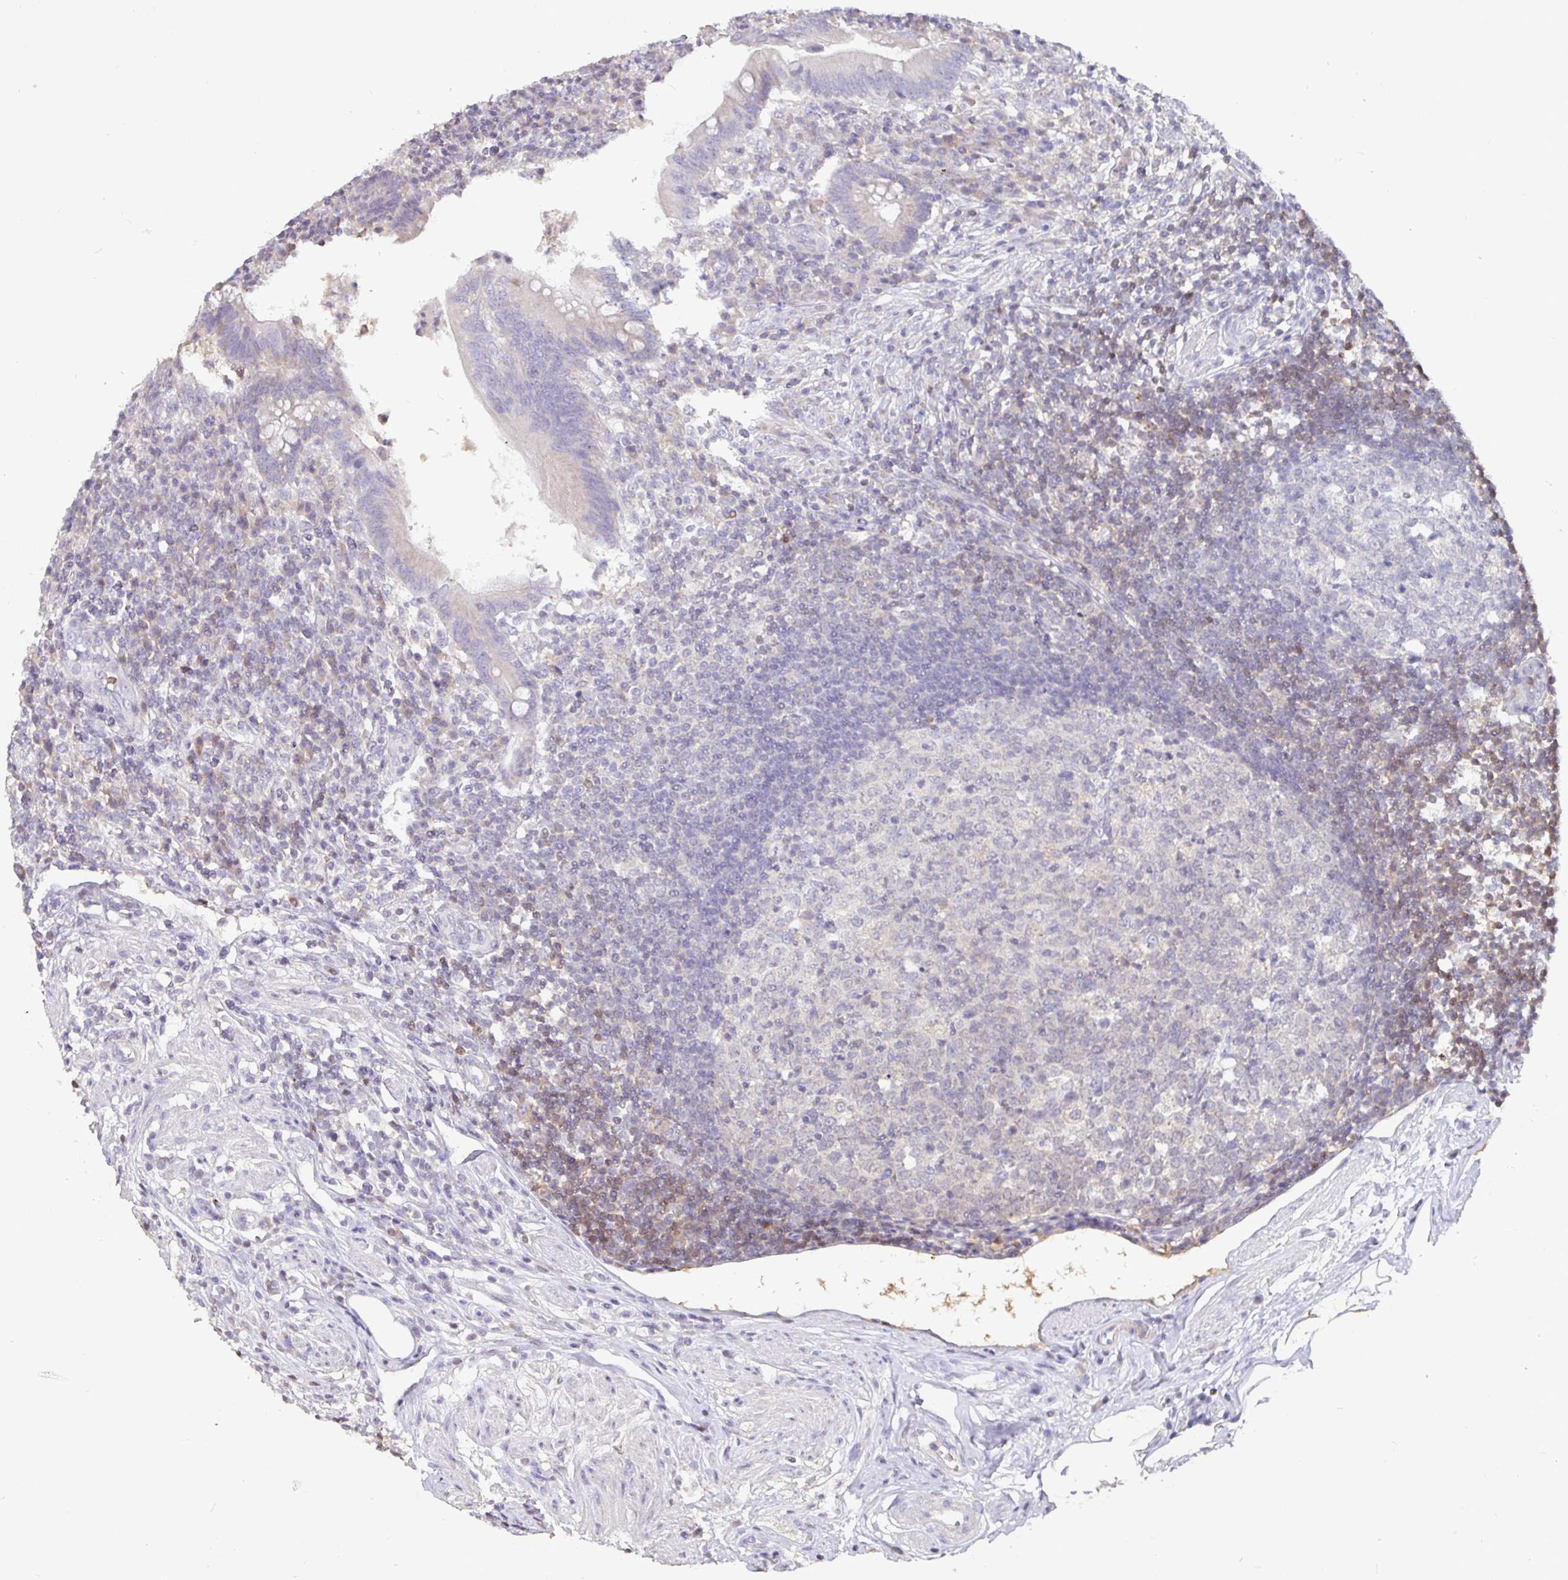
{"staining": {"intensity": "weak", "quantity": "25%-75%", "location": "cytoplasmic/membranous"}, "tissue": "appendix", "cell_type": "Glandular cells", "image_type": "normal", "snomed": [{"axis": "morphology", "description": "Normal tissue, NOS"}, {"axis": "topography", "description": "Appendix"}], "caption": "This histopathology image exhibits benign appendix stained with immunohistochemistry (IHC) to label a protein in brown. The cytoplasmic/membranous of glandular cells show weak positivity for the protein. Nuclei are counter-stained blue.", "gene": "SHISA4", "patient": {"sex": "female", "age": 56}}